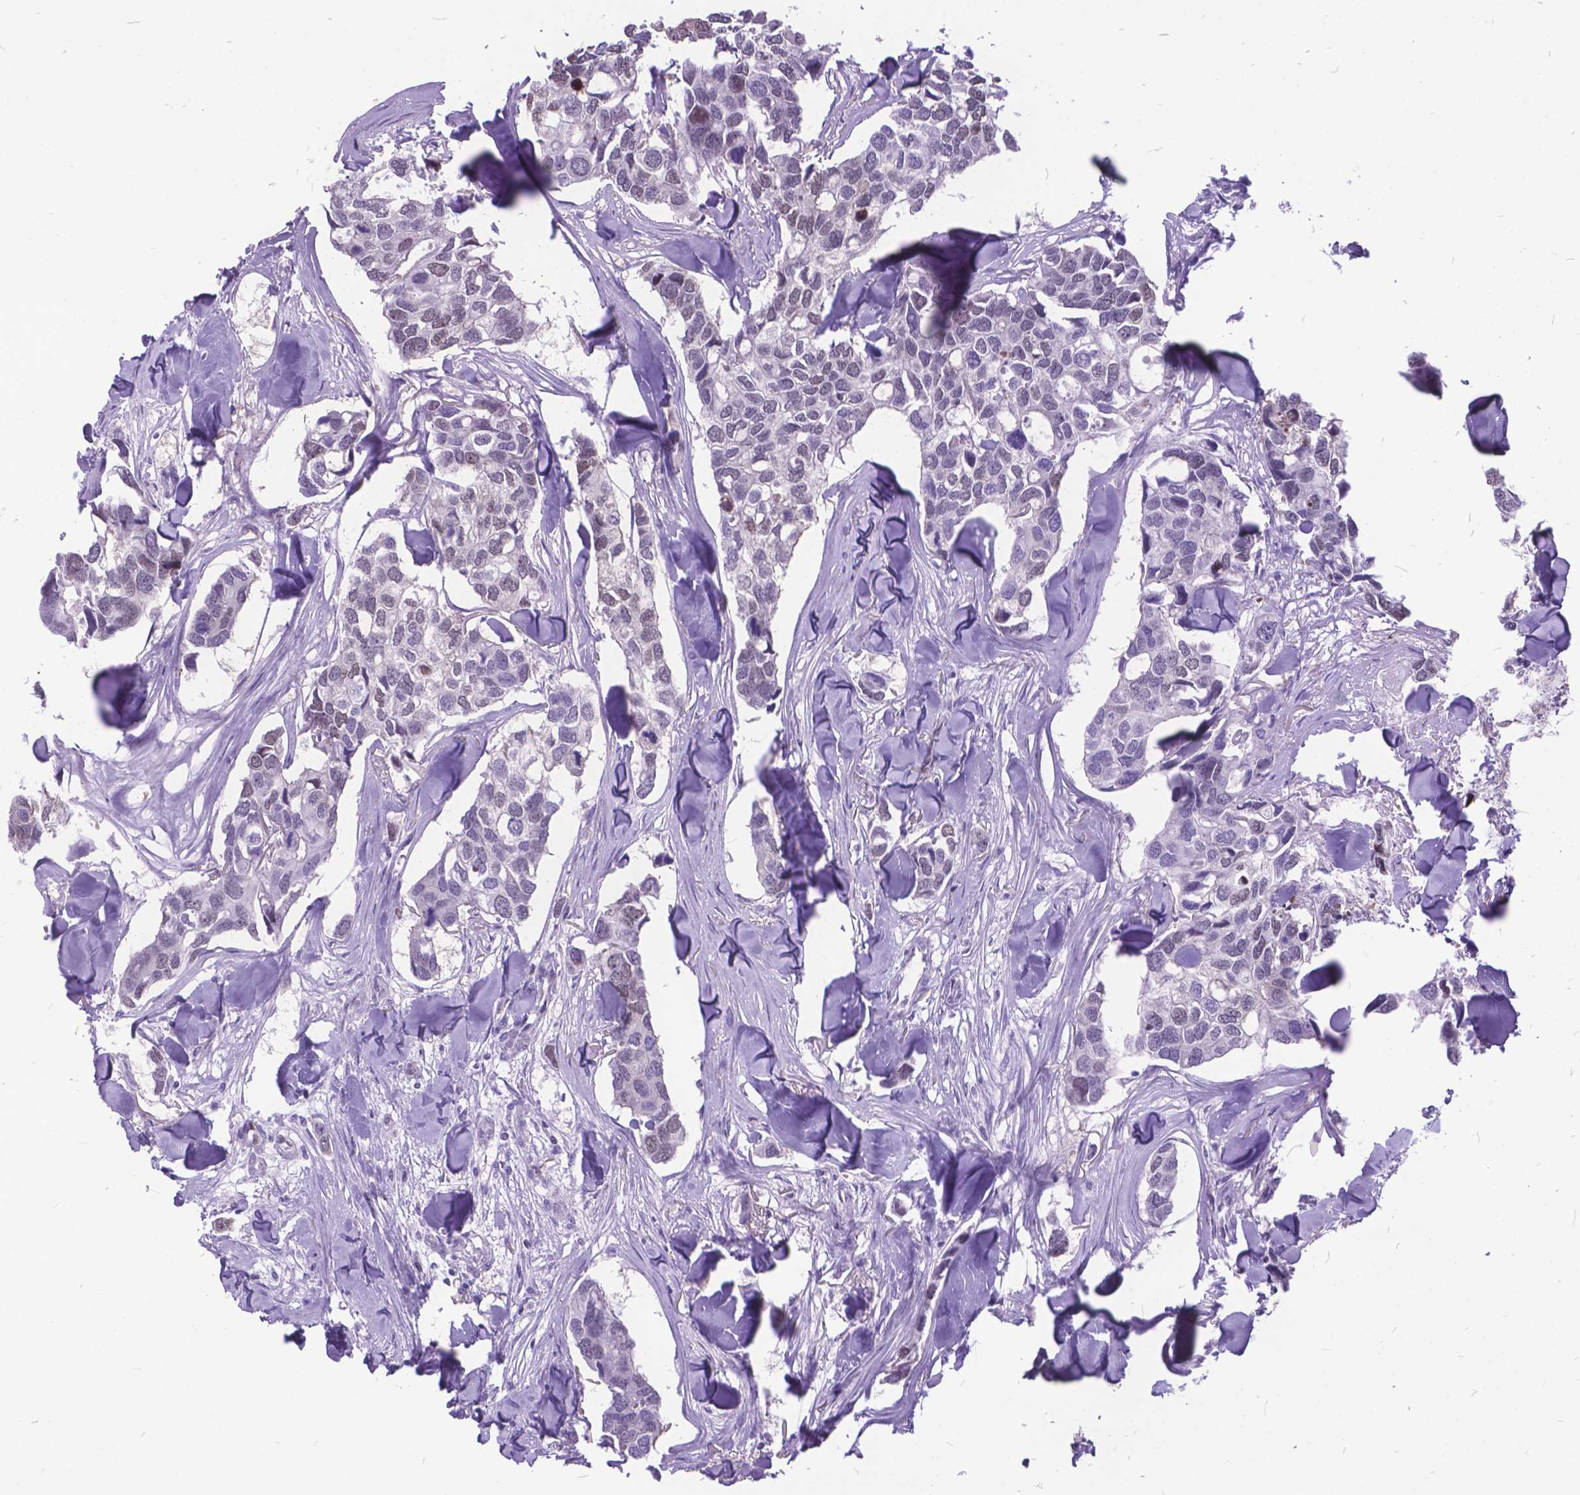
{"staining": {"intensity": "negative", "quantity": "none", "location": "none"}, "tissue": "breast cancer", "cell_type": "Tumor cells", "image_type": "cancer", "snomed": [{"axis": "morphology", "description": "Duct carcinoma"}, {"axis": "topography", "description": "Breast"}], "caption": "Breast cancer (intraductal carcinoma) was stained to show a protein in brown. There is no significant positivity in tumor cells. (DAB (3,3'-diaminobenzidine) immunohistochemistry (IHC) visualized using brightfield microscopy, high magnification).", "gene": "POLE4", "patient": {"sex": "female", "age": 83}}